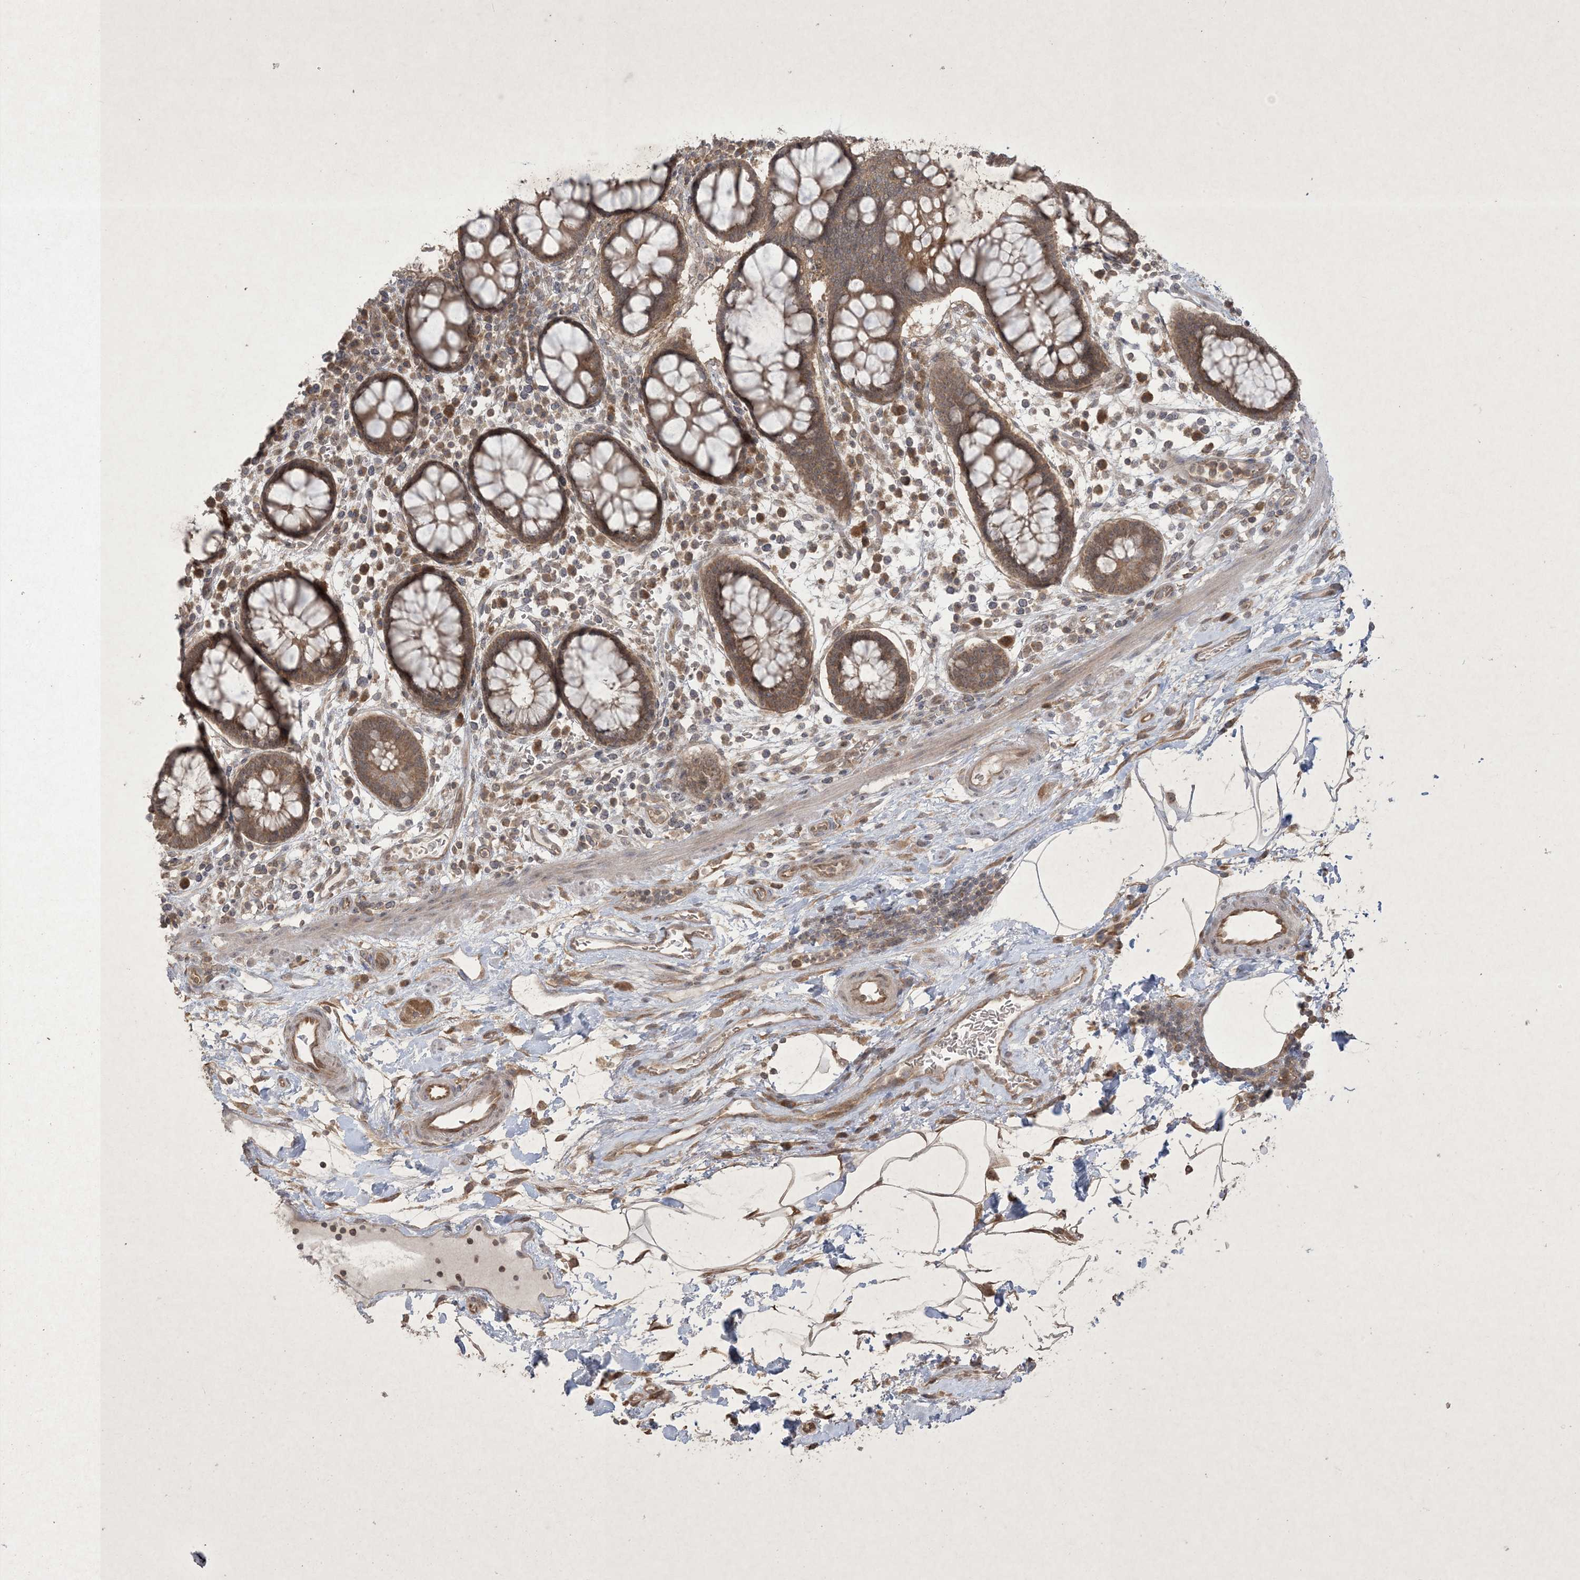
{"staining": {"intensity": "moderate", "quantity": ">75%", "location": "cytoplasmic/membranous"}, "tissue": "colon", "cell_type": "Endothelial cells", "image_type": "normal", "snomed": [{"axis": "morphology", "description": "Normal tissue, NOS"}, {"axis": "topography", "description": "Colon"}], "caption": "IHC (DAB) staining of unremarkable colon displays moderate cytoplasmic/membranous protein staining in about >75% of endothelial cells.", "gene": "NRBP2", "patient": {"sex": "female", "age": 79}}